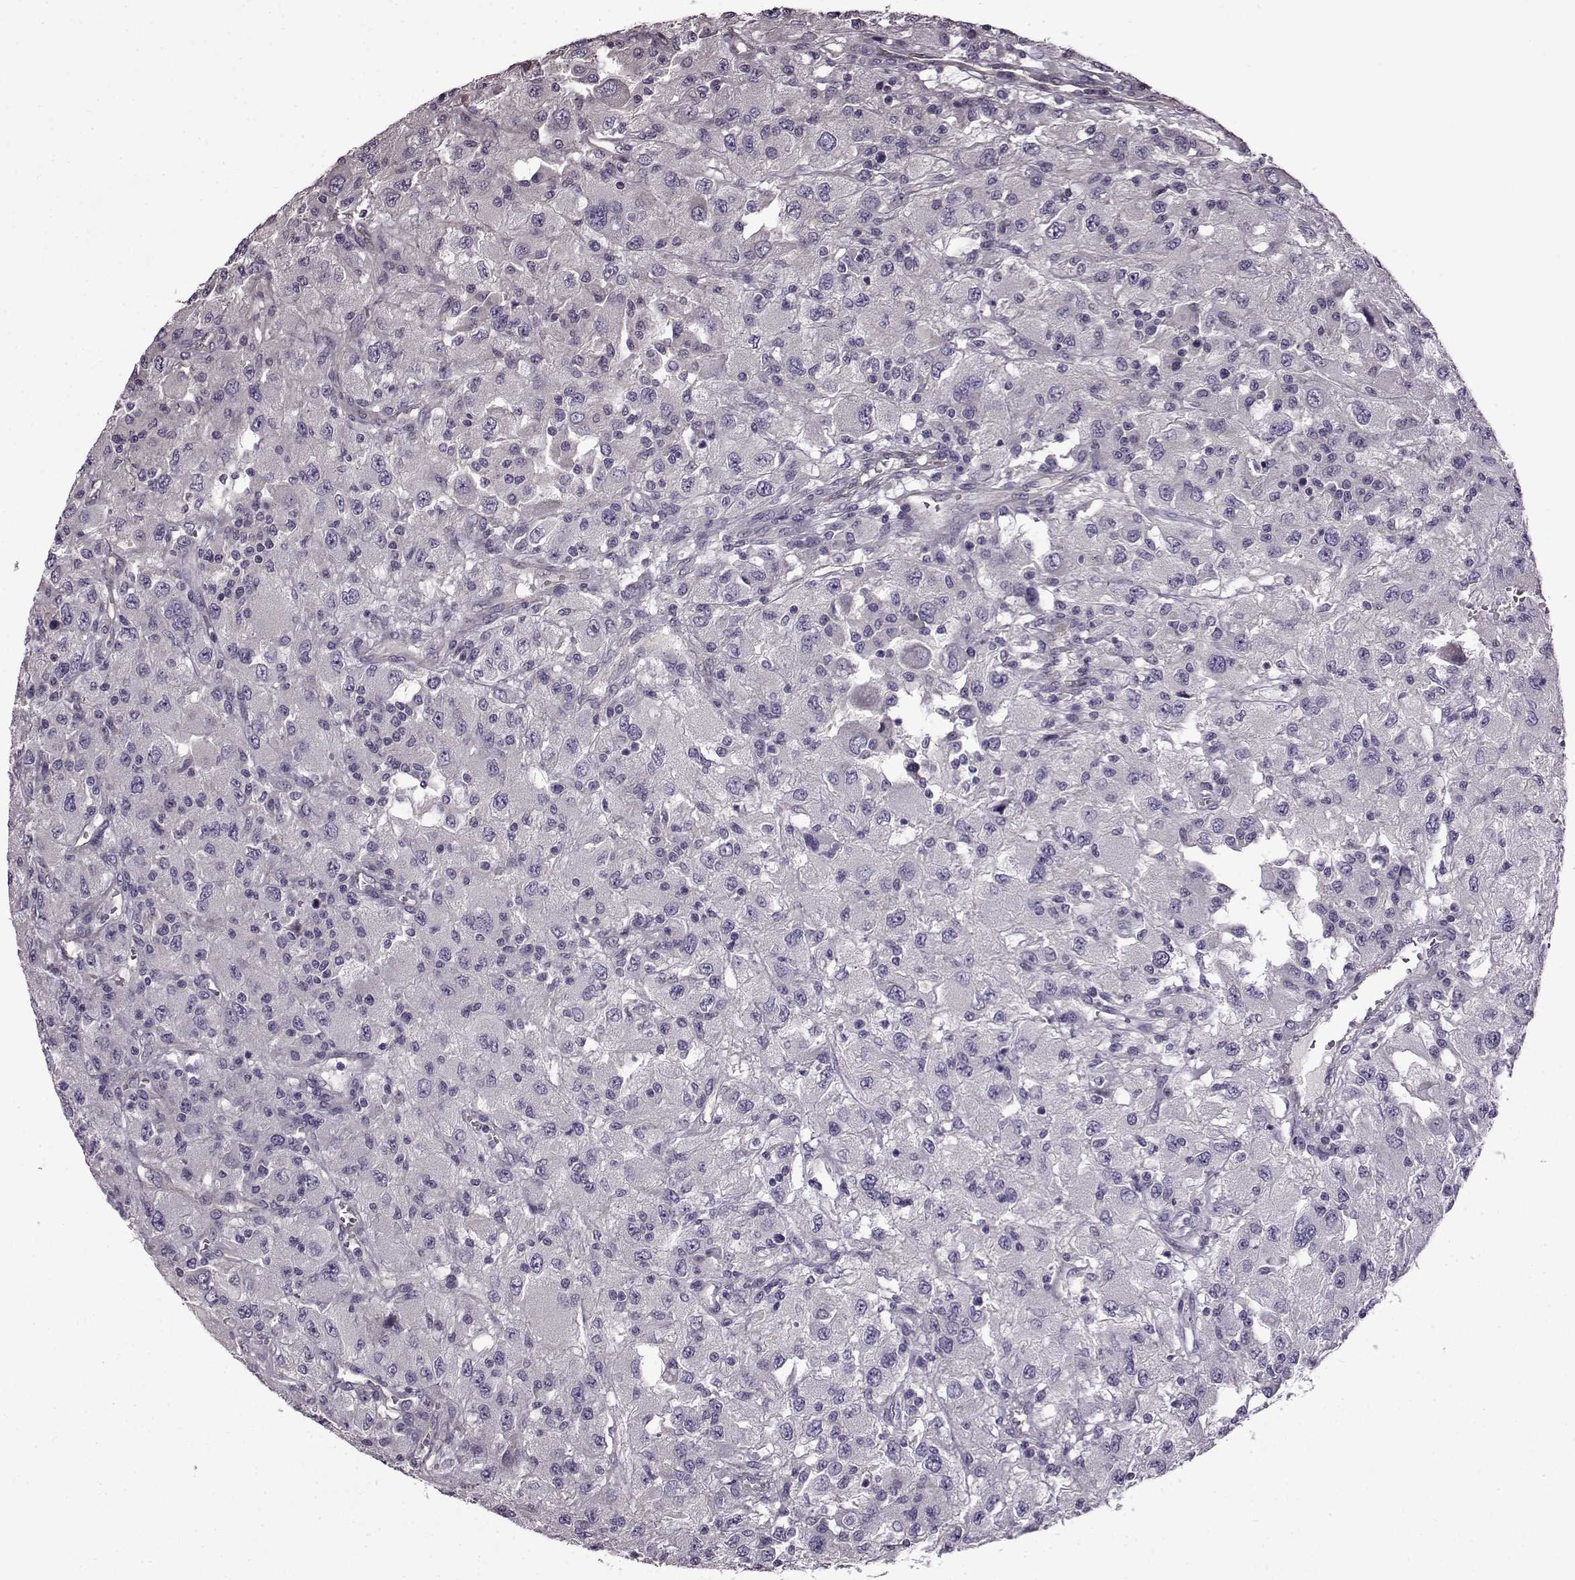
{"staining": {"intensity": "negative", "quantity": "none", "location": "none"}, "tissue": "renal cancer", "cell_type": "Tumor cells", "image_type": "cancer", "snomed": [{"axis": "morphology", "description": "Adenocarcinoma, NOS"}, {"axis": "topography", "description": "Kidney"}], "caption": "Immunohistochemistry (IHC) of renal cancer (adenocarcinoma) displays no expression in tumor cells.", "gene": "EDDM3B", "patient": {"sex": "female", "age": 67}}